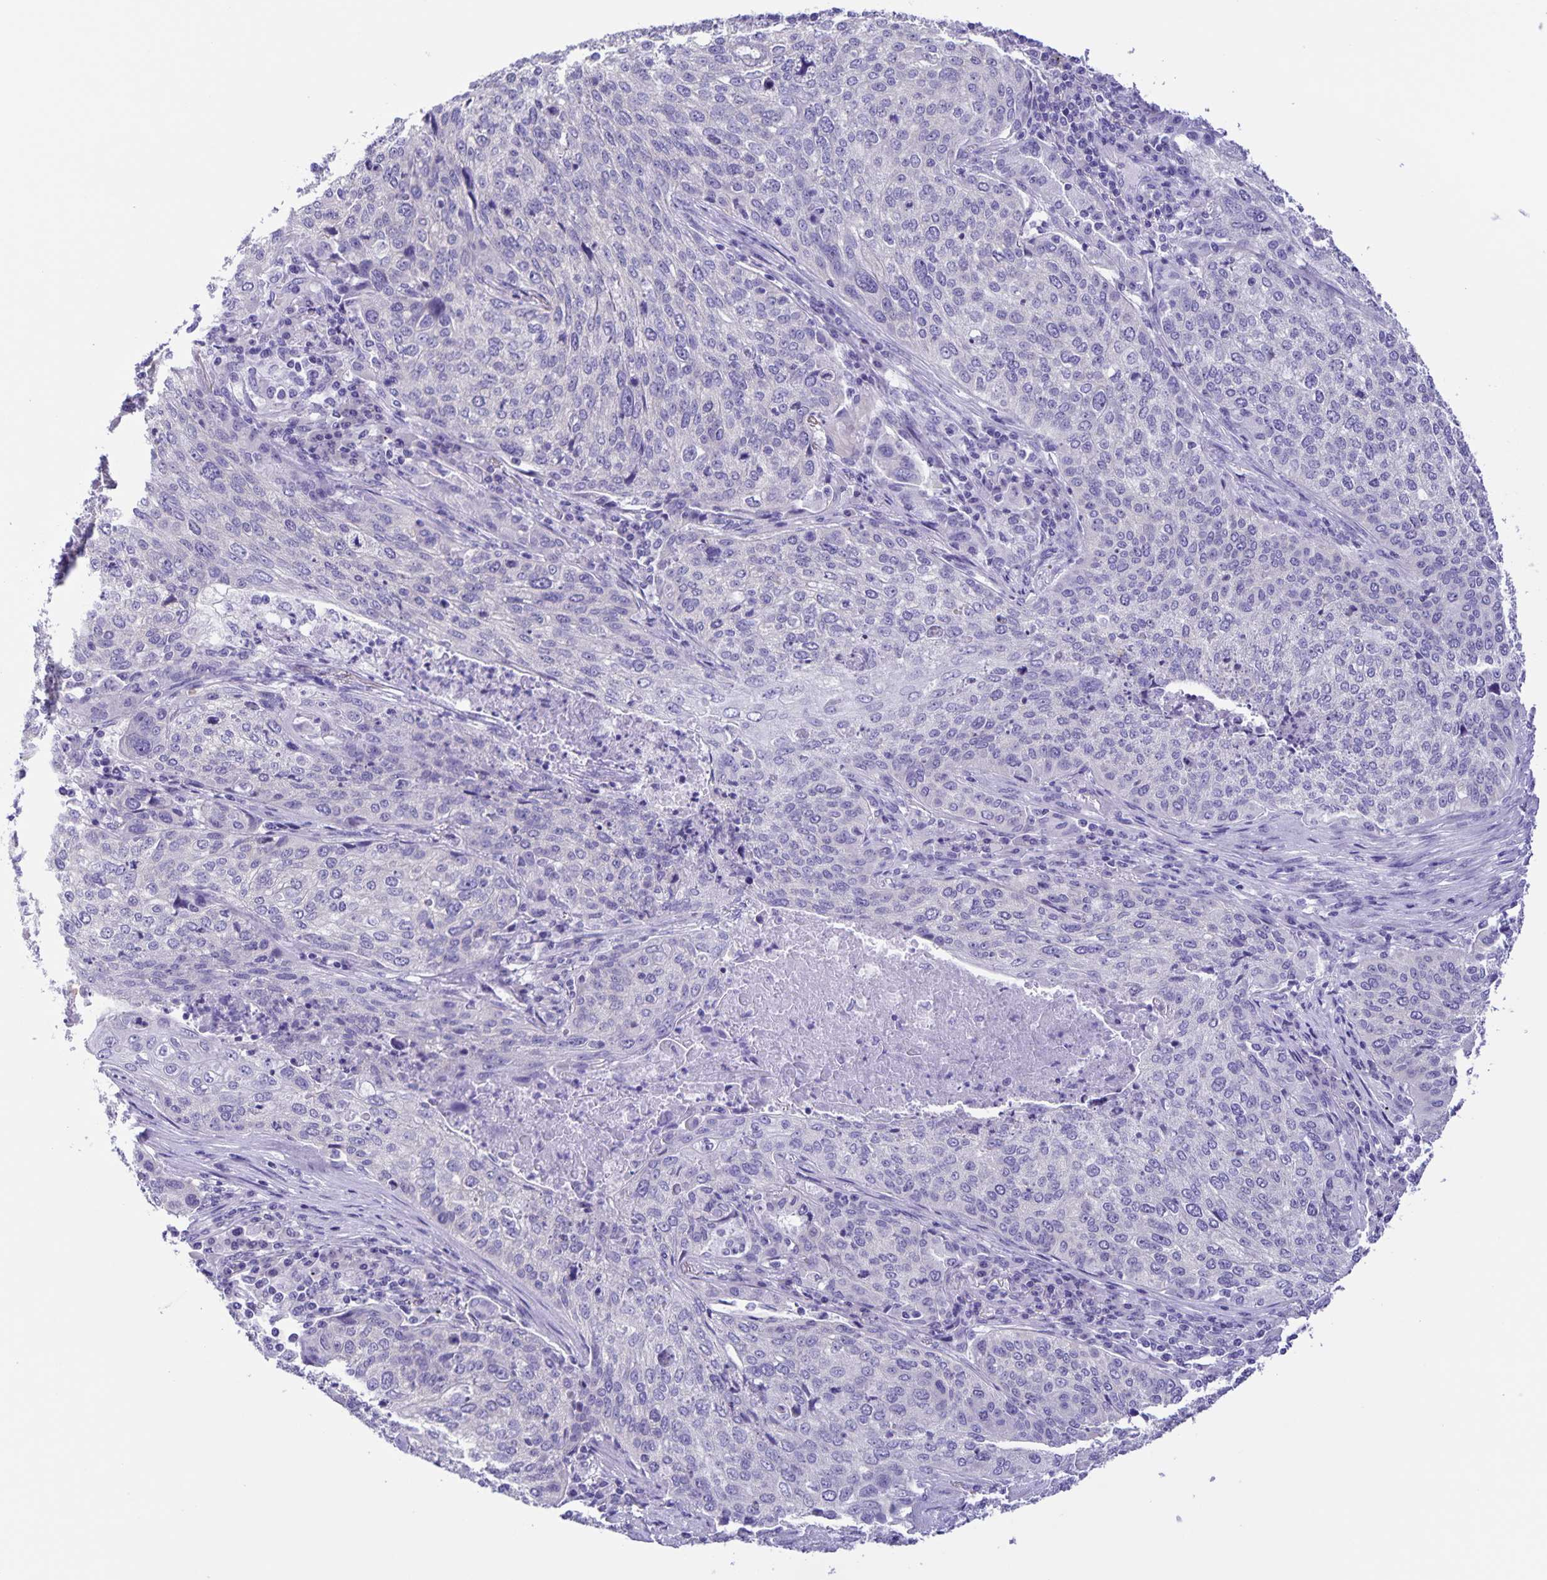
{"staining": {"intensity": "negative", "quantity": "none", "location": "none"}, "tissue": "lung cancer", "cell_type": "Tumor cells", "image_type": "cancer", "snomed": [{"axis": "morphology", "description": "Squamous cell carcinoma, NOS"}, {"axis": "topography", "description": "Lung"}], "caption": "IHC micrograph of human squamous cell carcinoma (lung) stained for a protein (brown), which exhibits no expression in tumor cells.", "gene": "CAPSL", "patient": {"sex": "male", "age": 63}}